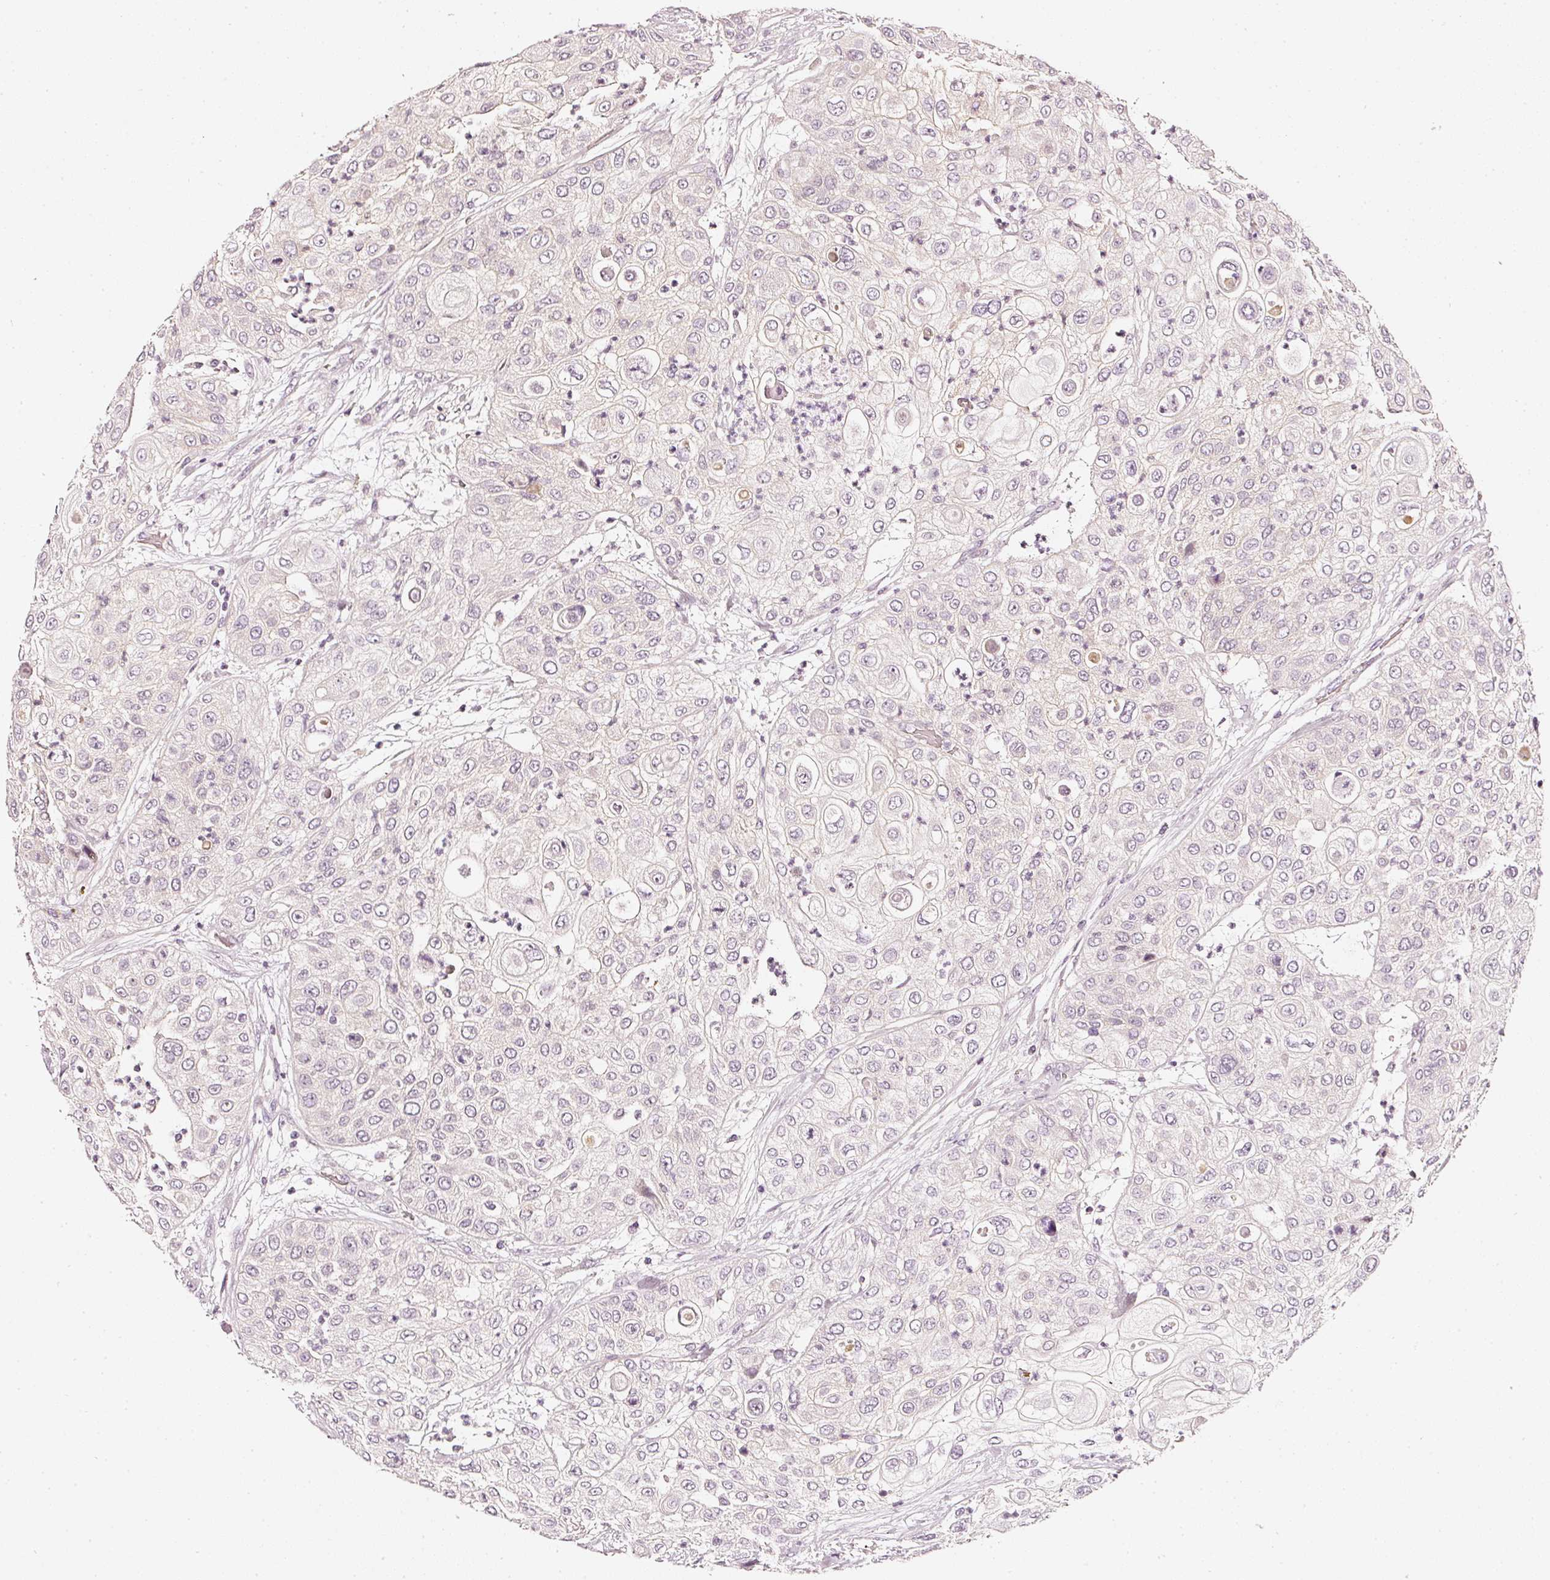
{"staining": {"intensity": "negative", "quantity": "none", "location": "none"}, "tissue": "urothelial cancer", "cell_type": "Tumor cells", "image_type": "cancer", "snomed": [{"axis": "morphology", "description": "Urothelial carcinoma, High grade"}, {"axis": "topography", "description": "Urinary bladder"}], "caption": "High-grade urothelial carcinoma was stained to show a protein in brown. There is no significant positivity in tumor cells. (DAB immunohistochemistry (IHC) visualized using brightfield microscopy, high magnification).", "gene": "CNP", "patient": {"sex": "female", "age": 79}}